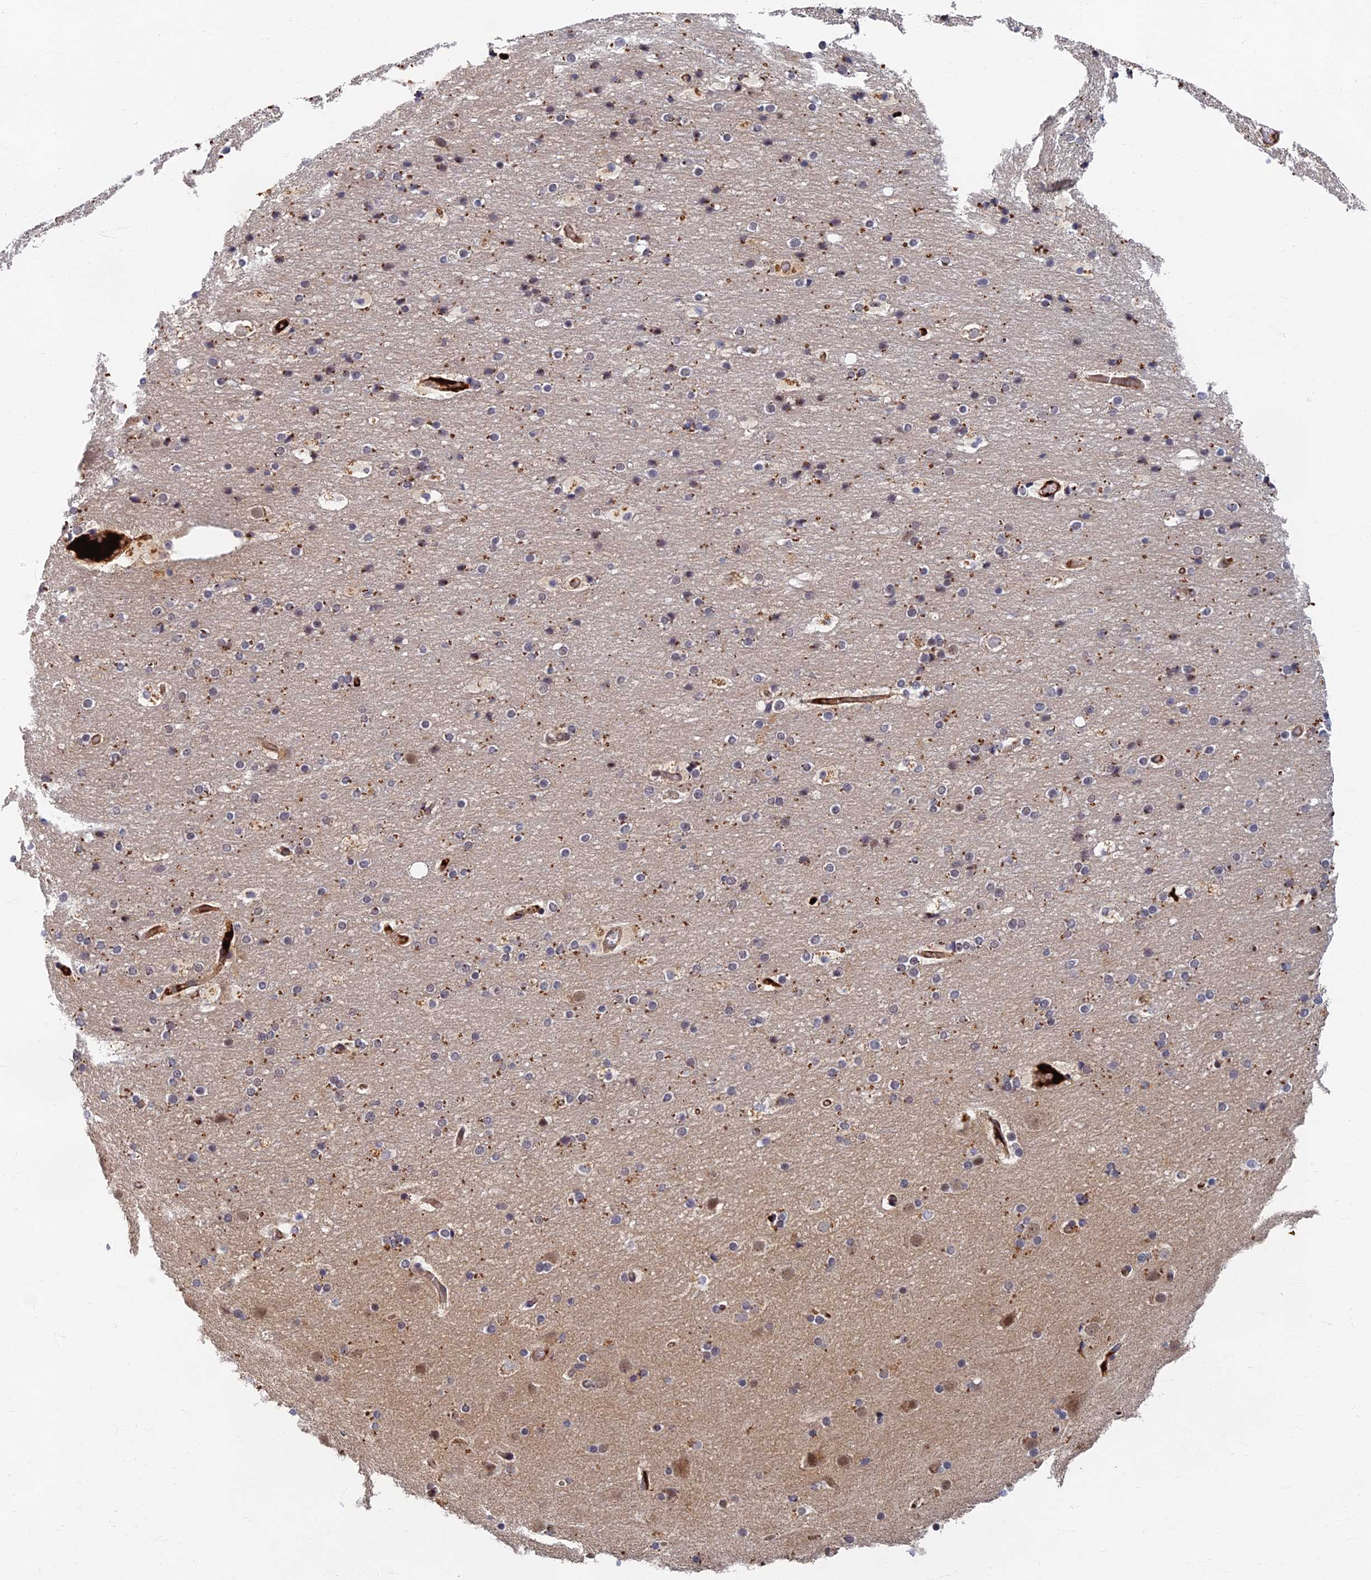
{"staining": {"intensity": "weak", "quantity": ">75%", "location": "cytoplasmic/membranous"}, "tissue": "cerebral cortex", "cell_type": "Endothelial cells", "image_type": "normal", "snomed": [{"axis": "morphology", "description": "Normal tissue, NOS"}, {"axis": "topography", "description": "Cerebral cortex"}], "caption": "Weak cytoplasmic/membranous staining for a protein is present in approximately >75% of endothelial cells of unremarkable cerebral cortex using immunohistochemistry (IHC).", "gene": "EARS2", "patient": {"sex": "male", "age": 57}}